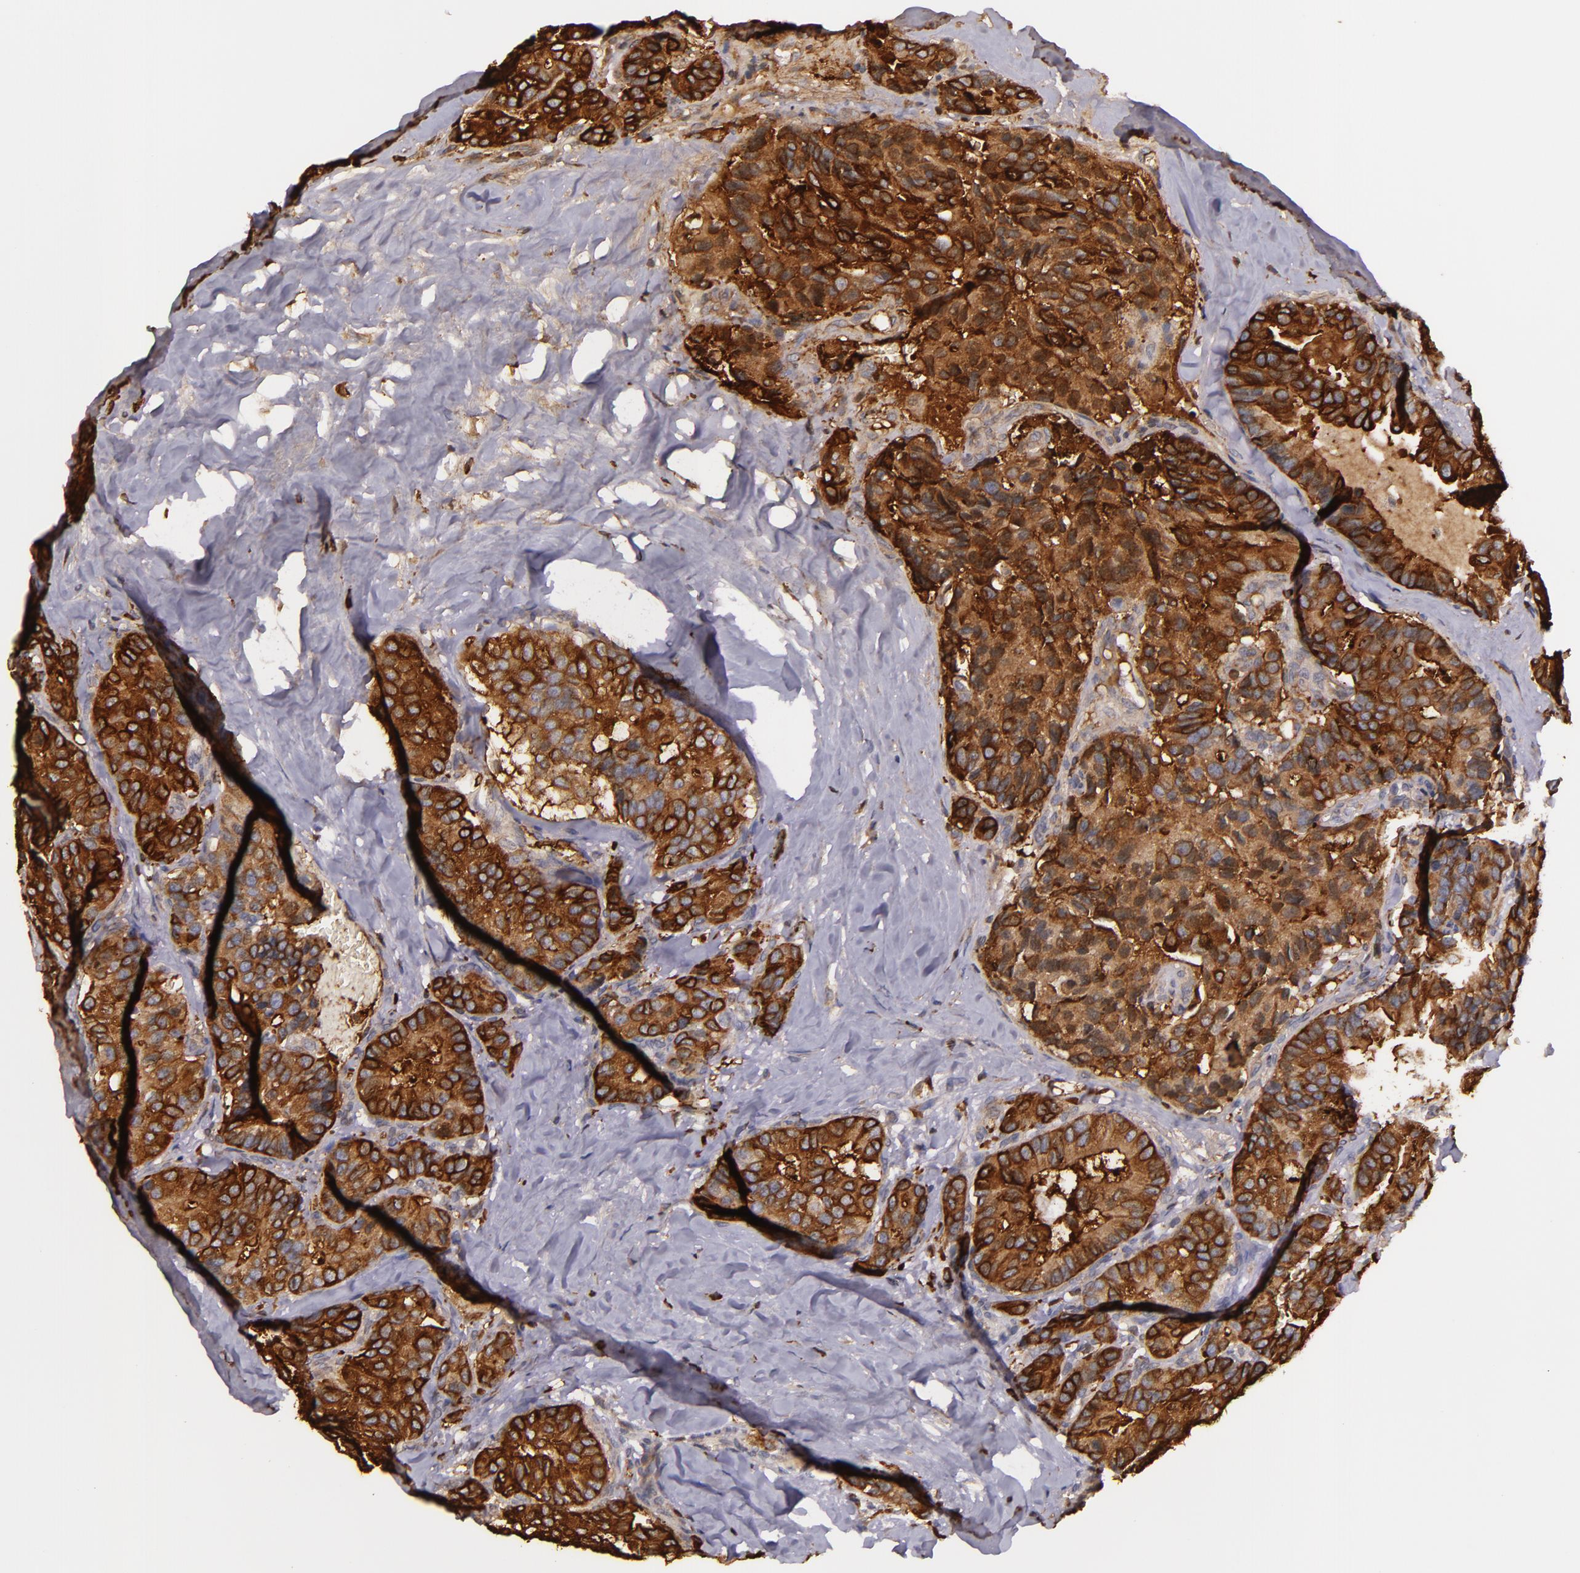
{"staining": {"intensity": "strong", "quantity": ">75%", "location": "cytoplasmic/membranous"}, "tissue": "breast cancer", "cell_type": "Tumor cells", "image_type": "cancer", "snomed": [{"axis": "morphology", "description": "Duct carcinoma"}, {"axis": "topography", "description": "Breast"}], "caption": "Approximately >75% of tumor cells in infiltrating ductal carcinoma (breast) reveal strong cytoplasmic/membranous protein staining as visualized by brown immunohistochemical staining.", "gene": "SLC9A3R1", "patient": {"sex": "female", "age": 69}}